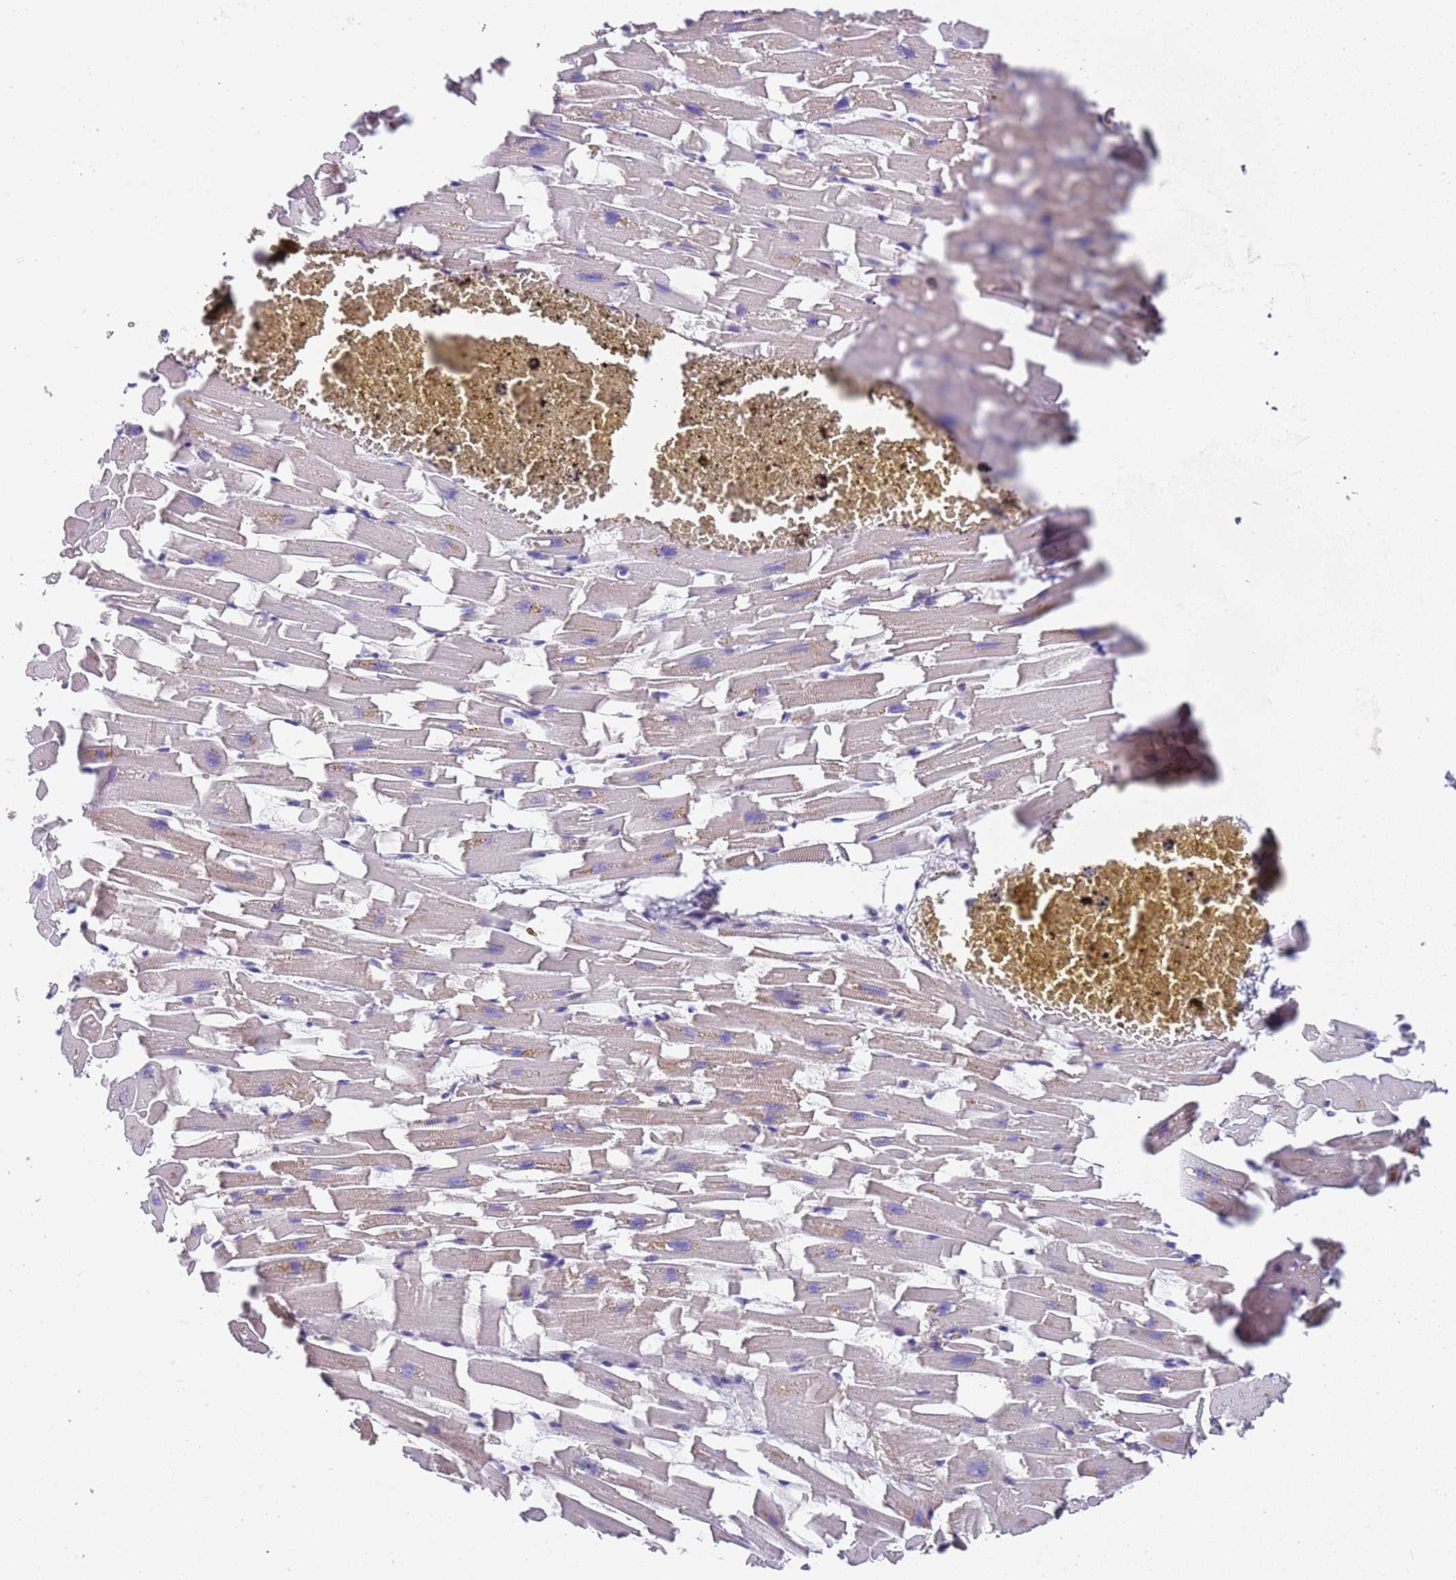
{"staining": {"intensity": "moderate", "quantity": "25%-75%", "location": "cytoplasmic/membranous"}, "tissue": "heart muscle", "cell_type": "Cardiomyocytes", "image_type": "normal", "snomed": [{"axis": "morphology", "description": "Normal tissue, NOS"}, {"axis": "topography", "description": "Heart"}], "caption": "Immunohistochemistry (IHC) histopathology image of normal human heart muscle stained for a protein (brown), which demonstrates medium levels of moderate cytoplasmic/membranous positivity in about 25%-75% of cardiomyocytes.", "gene": "JAKMIP2", "patient": {"sex": "female", "age": 64}}